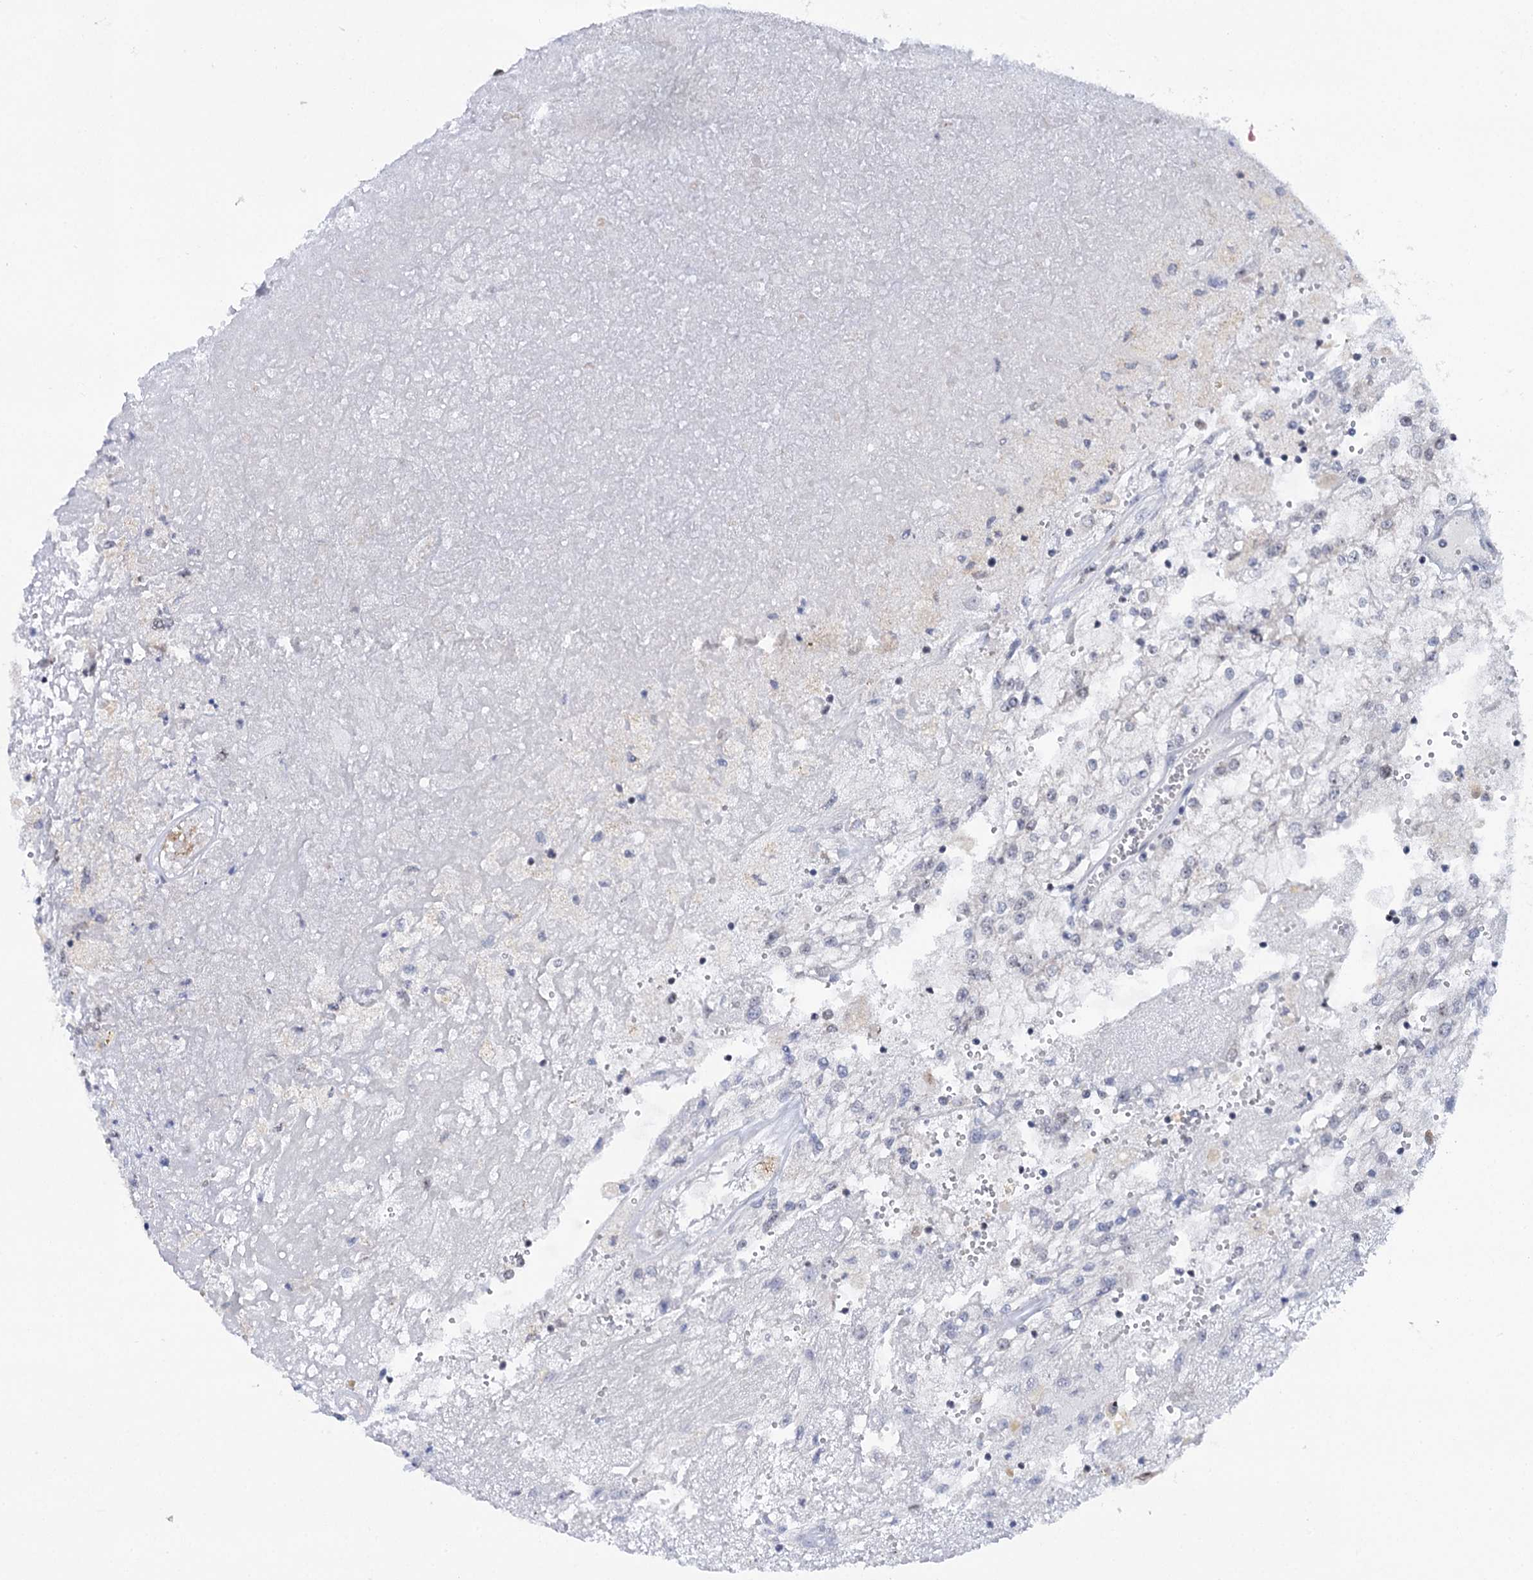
{"staining": {"intensity": "negative", "quantity": "none", "location": "none"}, "tissue": "renal cancer", "cell_type": "Tumor cells", "image_type": "cancer", "snomed": [{"axis": "morphology", "description": "Adenocarcinoma, NOS"}, {"axis": "topography", "description": "Kidney"}], "caption": "The micrograph displays no staining of tumor cells in renal cancer (adenocarcinoma). The staining is performed using DAB brown chromogen with nuclei counter-stained in using hematoxylin.", "gene": "BUD13", "patient": {"sex": "female", "age": 52}}